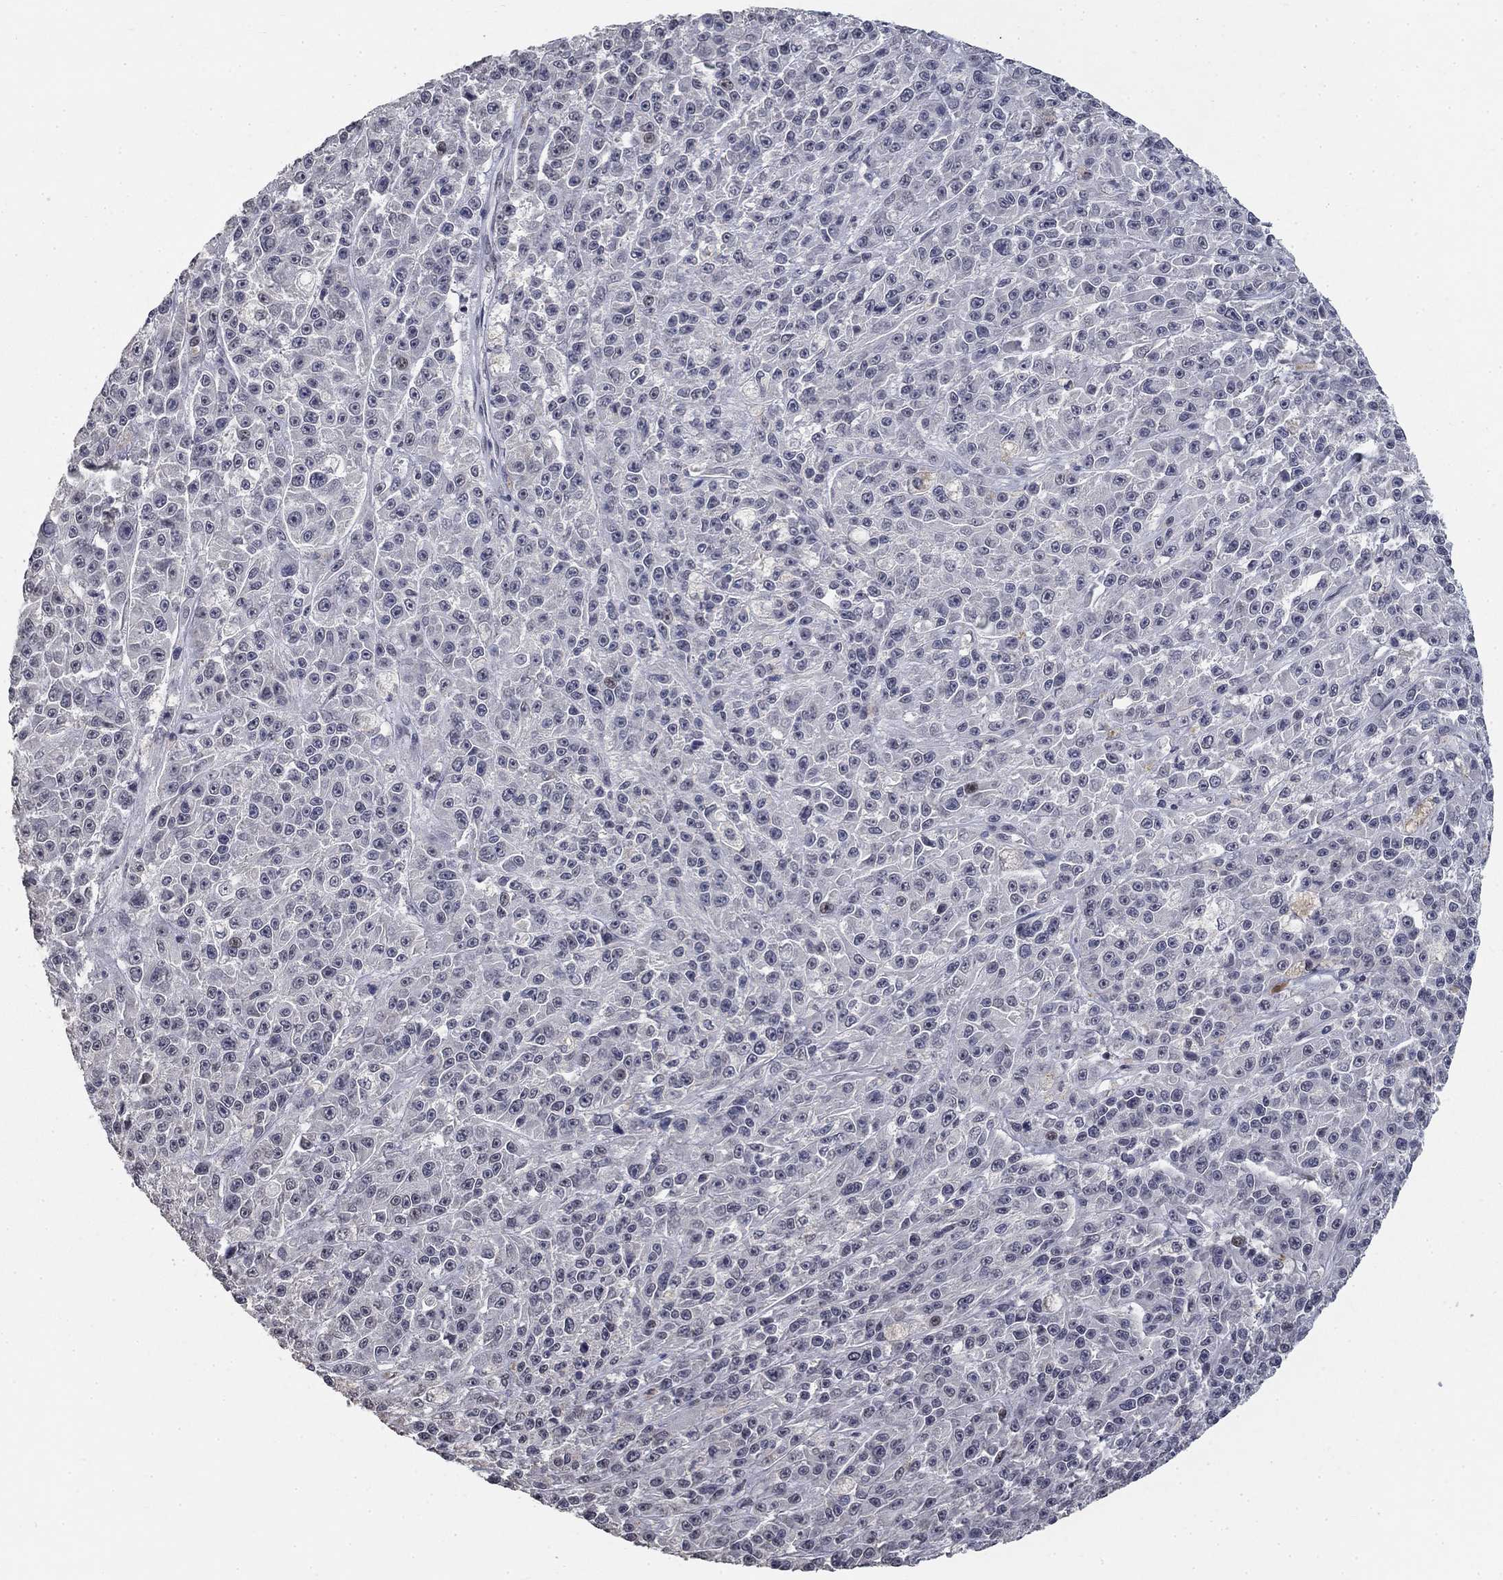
{"staining": {"intensity": "negative", "quantity": "none", "location": "none"}, "tissue": "melanoma", "cell_type": "Tumor cells", "image_type": "cancer", "snomed": [{"axis": "morphology", "description": "Malignant melanoma, NOS"}, {"axis": "topography", "description": "Skin"}], "caption": "The IHC photomicrograph has no significant staining in tumor cells of melanoma tissue.", "gene": "SPATA33", "patient": {"sex": "female", "age": 58}}